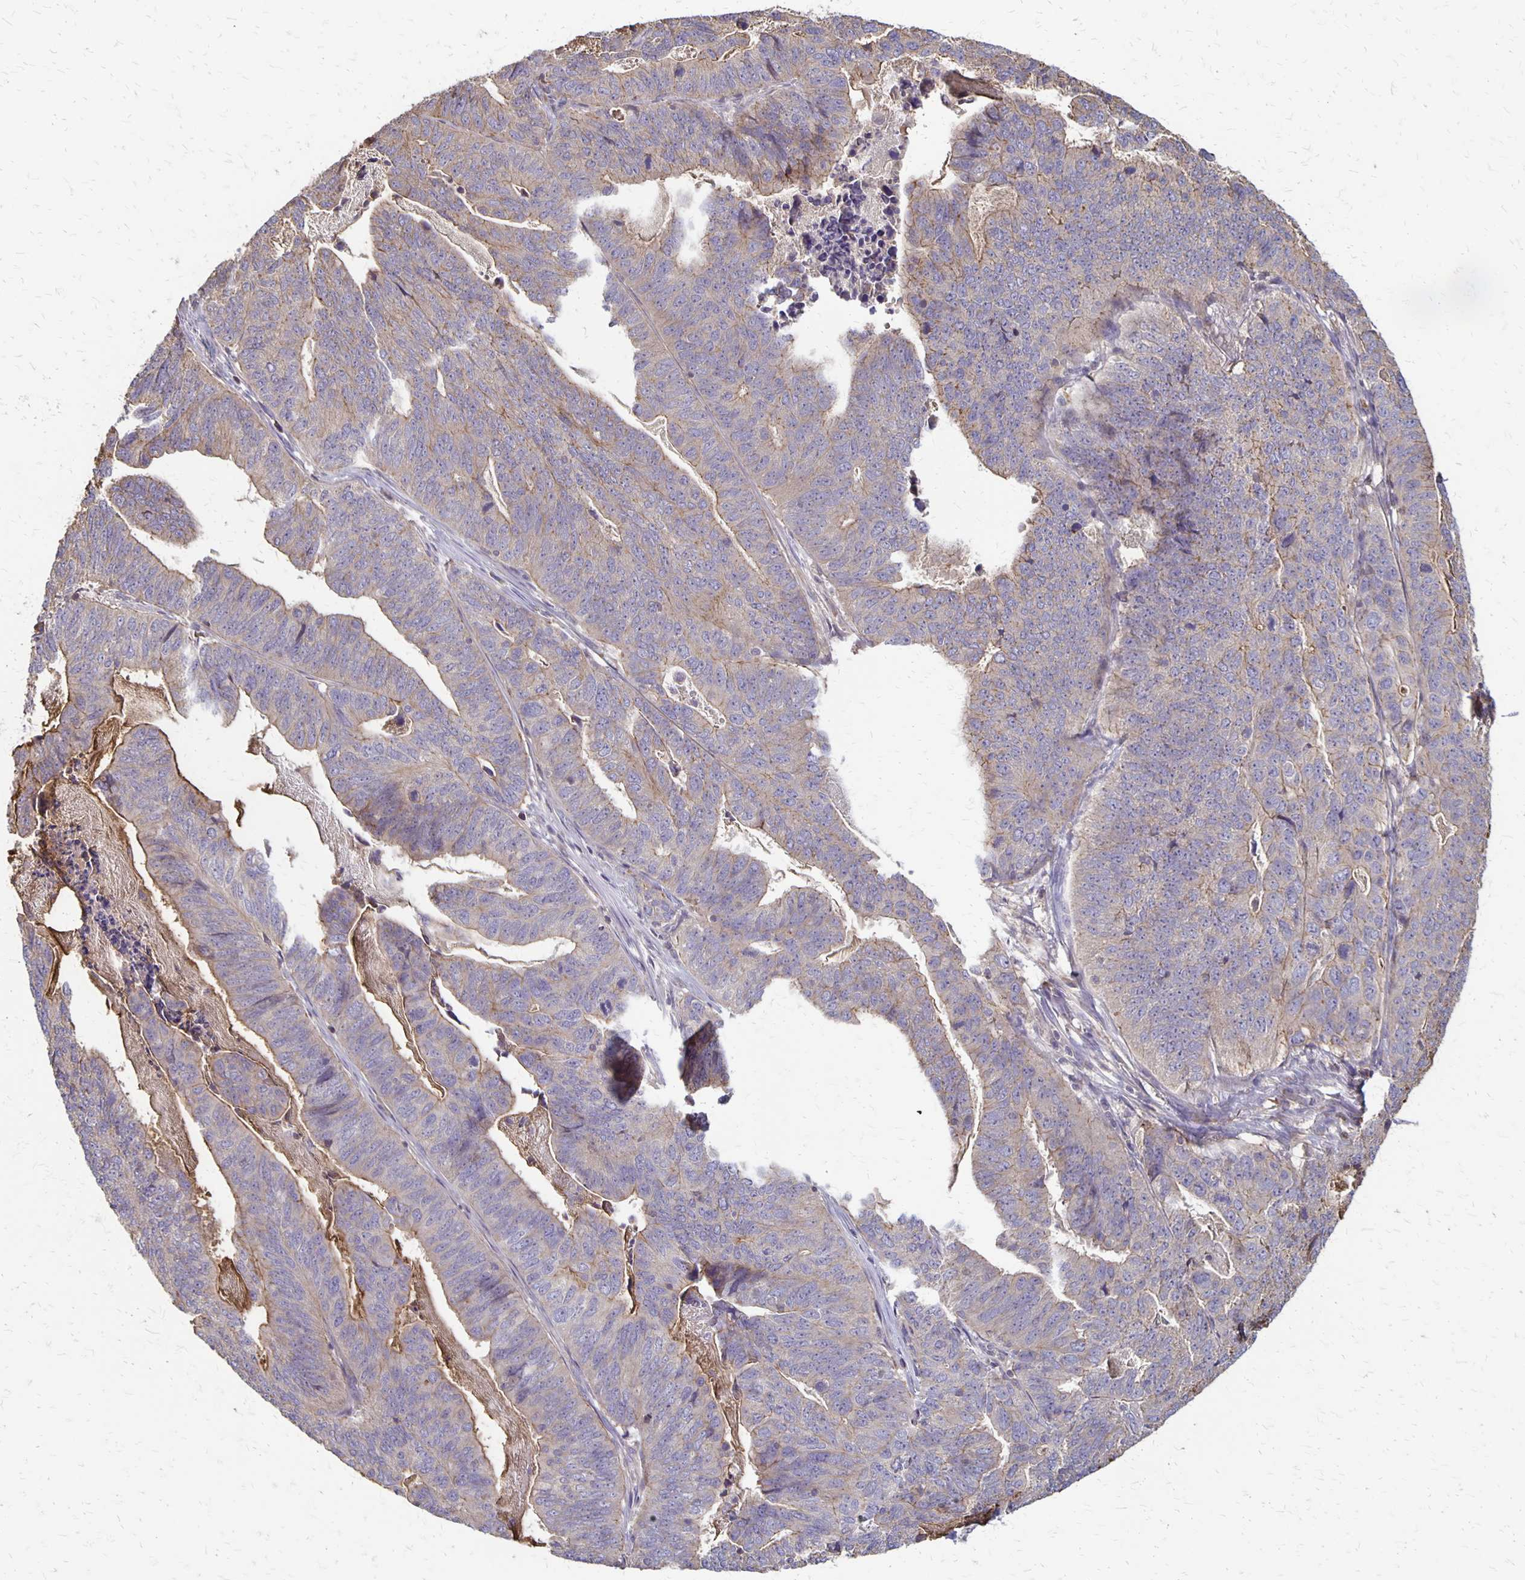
{"staining": {"intensity": "weak", "quantity": "25%-75%", "location": "cytoplasmic/membranous"}, "tissue": "stomach cancer", "cell_type": "Tumor cells", "image_type": "cancer", "snomed": [{"axis": "morphology", "description": "Adenocarcinoma, NOS"}, {"axis": "topography", "description": "Stomach, upper"}], "caption": "Protein expression by immunohistochemistry exhibits weak cytoplasmic/membranous positivity in approximately 25%-75% of tumor cells in stomach adenocarcinoma.", "gene": "PROM2", "patient": {"sex": "female", "age": 67}}